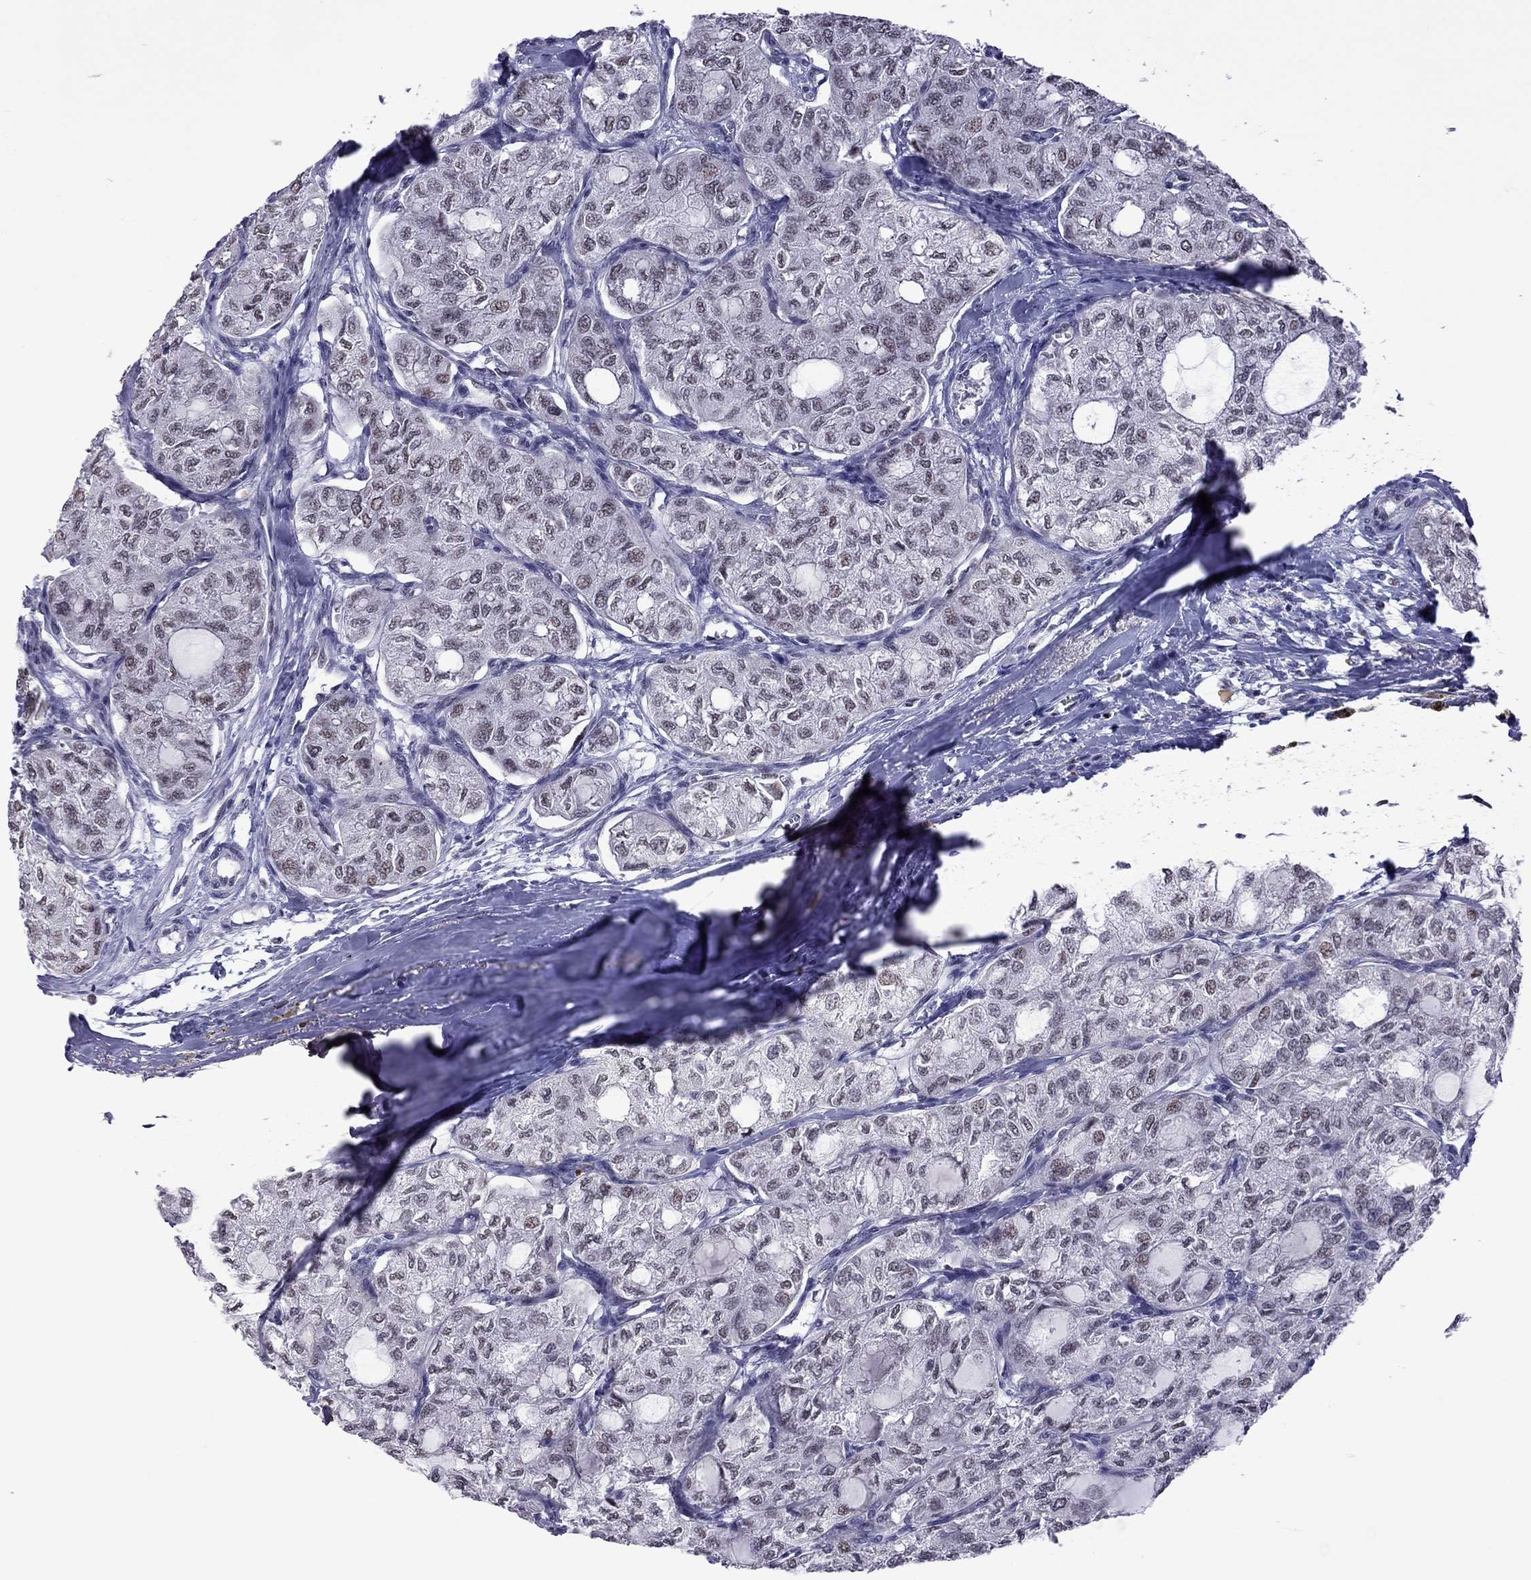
{"staining": {"intensity": "weak", "quantity": ">75%", "location": "nuclear"}, "tissue": "thyroid cancer", "cell_type": "Tumor cells", "image_type": "cancer", "snomed": [{"axis": "morphology", "description": "Follicular adenoma carcinoma, NOS"}, {"axis": "topography", "description": "Thyroid gland"}], "caption": "The photomicrograph shows staining of follicular adenoma carcinoma (thyroid), revealing weak nuclear protein positivity (brown color) within tumor cells.", "gene": "PPP1R3A", "patient": {"sex": "male", "age": 75}}